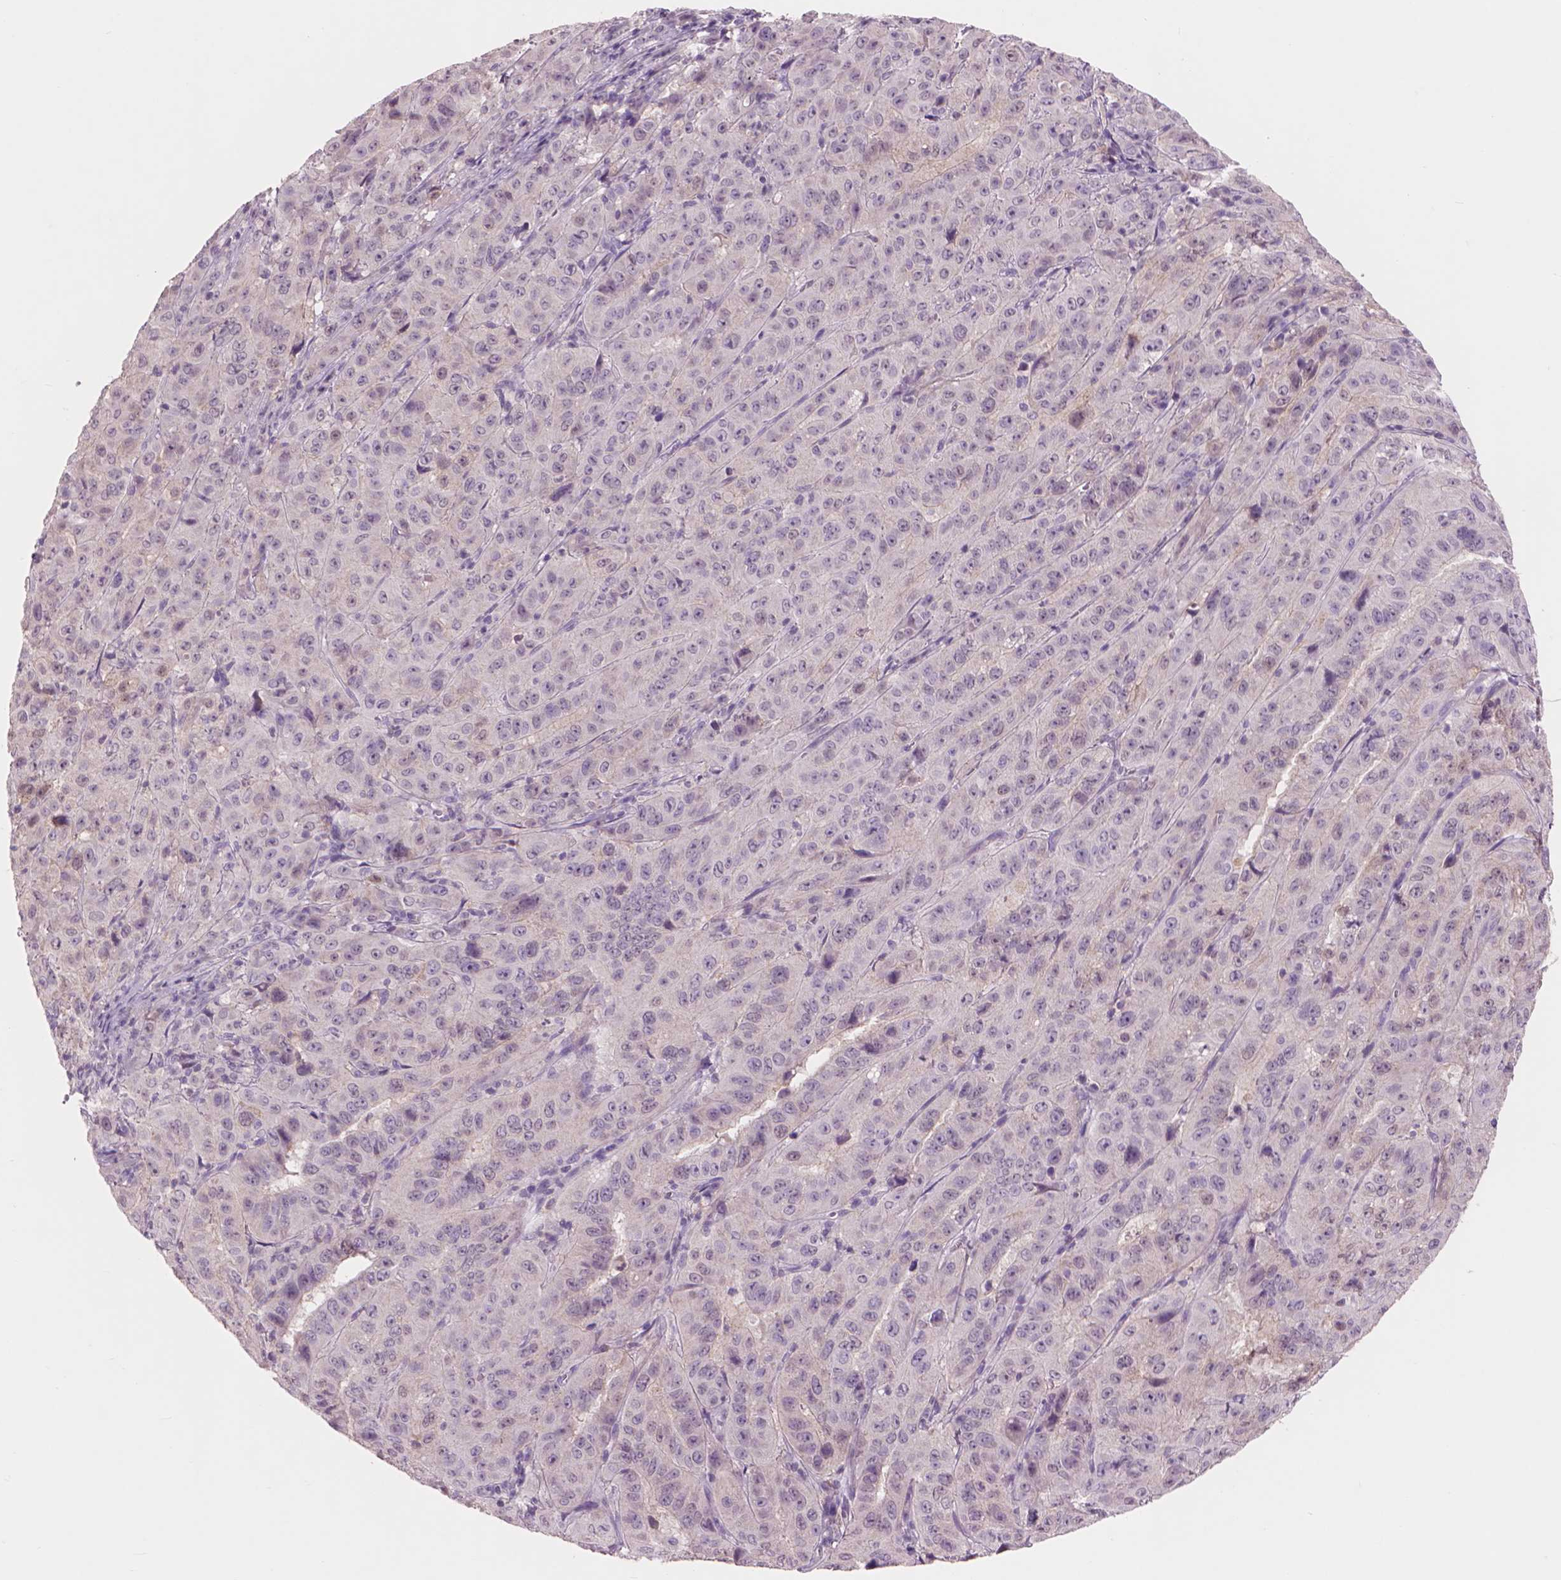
{"staining": {"intensity": "negative", "quantity": "none", "location": "none"}, "tissue": "pancreatic cancer", "cell_type": "Tumor cells", "image_type": "cancer", "snomed": [{"axis": "morphology", "description": "Adenocarcinoma, NOS"}, {"axis": "topography", "description": "Pancreas"}], "caption": "IHC histopathology image of neoplastic tissue: pancreatic adenocarcinoma stained with DAB (3,3'-diaminobenzidine) exhibits no significant protein positivity in tumor cells. (Immunohistochemistry (ihc), brightfield microscopy, high magnification).", "gene": "ENO2", "patient": {"sex": "male", "age": 63}}